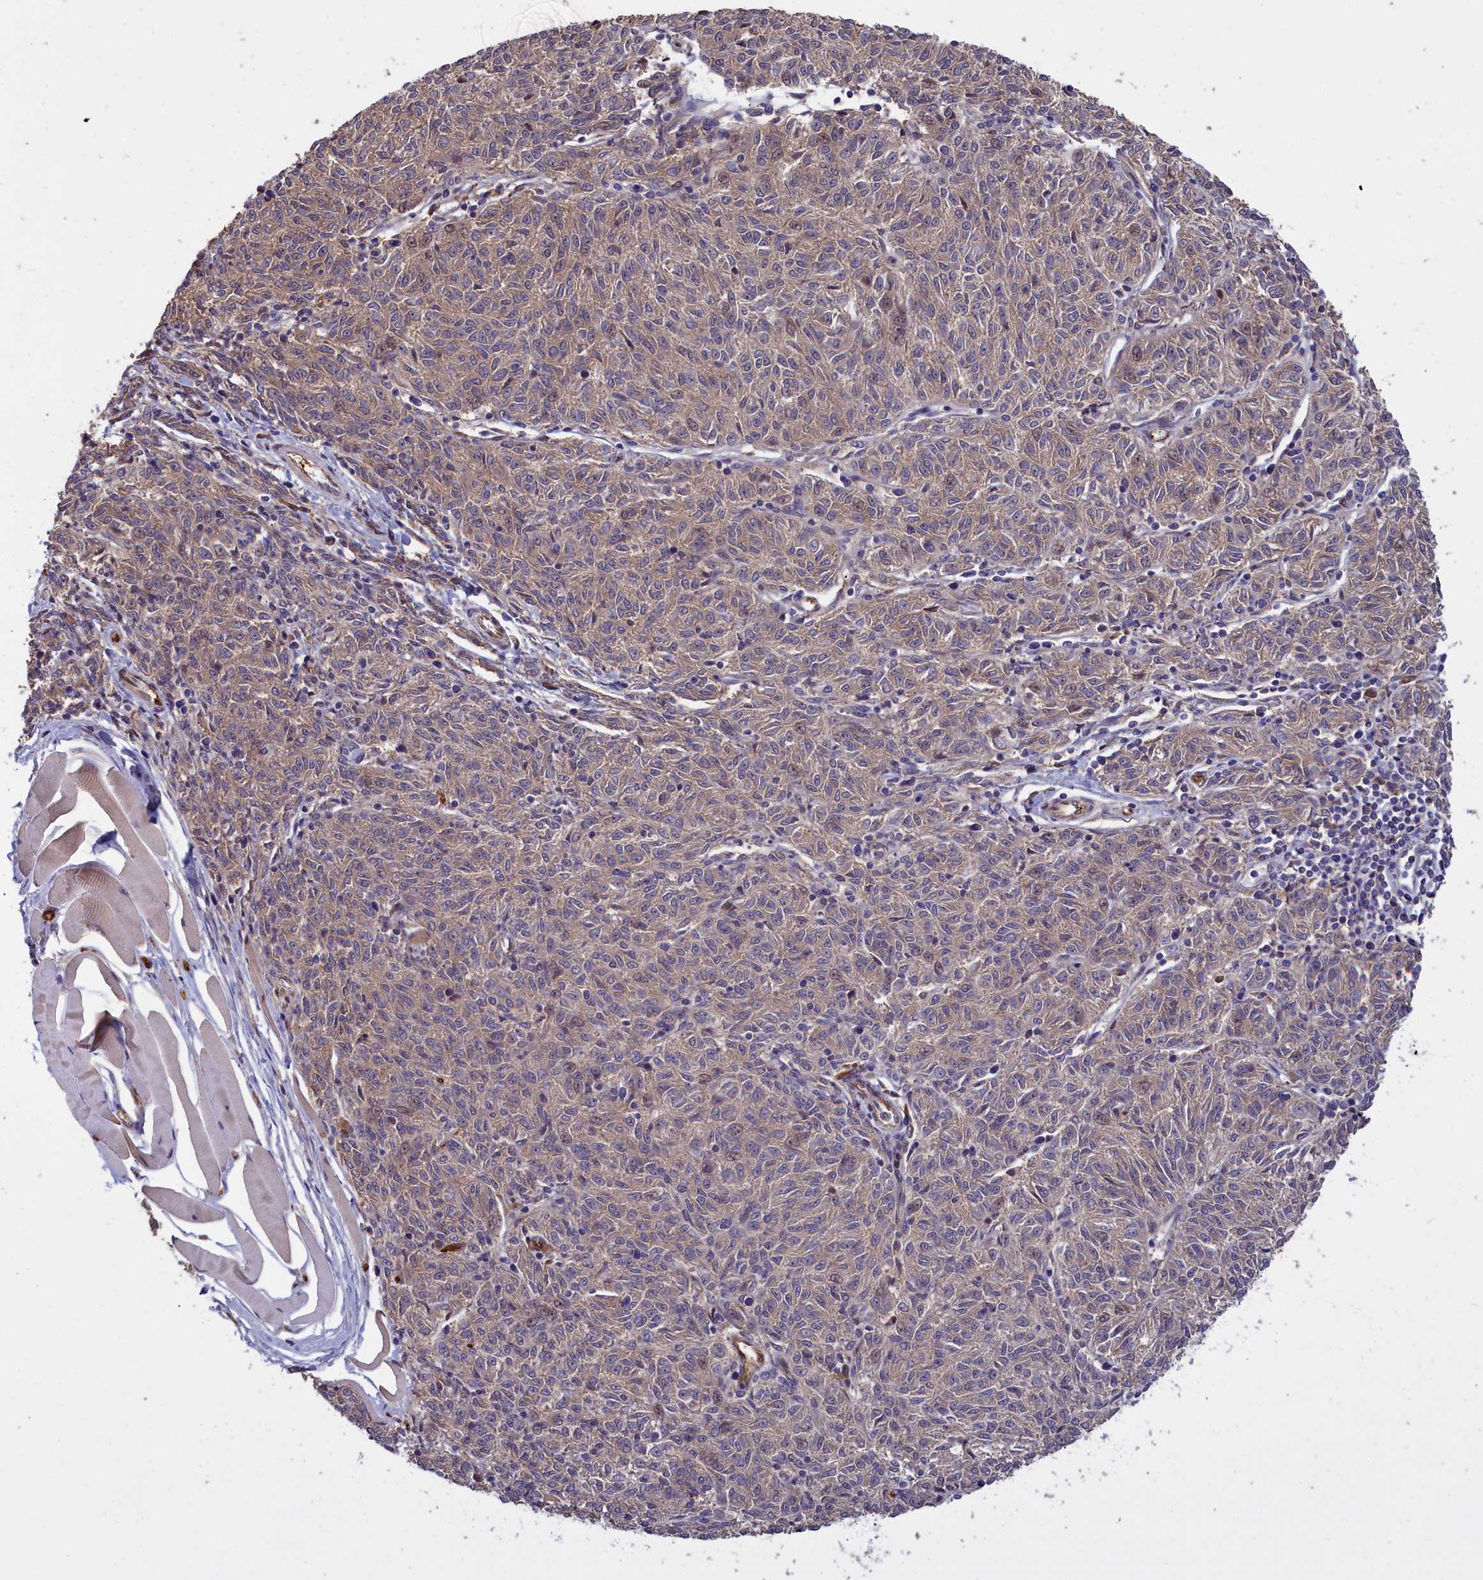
{"staining": {"intensity": "weak", "quantity": "25%-75%", "location": "cytoplasmic/membranous"}, "tissue": "melanoma", "cell_type": "Tumor cells", "image_type": "cancer", "snomed": [{"axis": "morphology", "description": "Malignant melanoma, NOS"}, {"axis": "topography", "description": "Skin"}], "caption": "Protein staining by immunohistochemistry (IHC) reveals weak cytoplasmic/membranous expression in about 25%-75% of tumor cells in melanoma.", "gene": "DENND1B", "patient": {"sex": "female", "age": 72}}